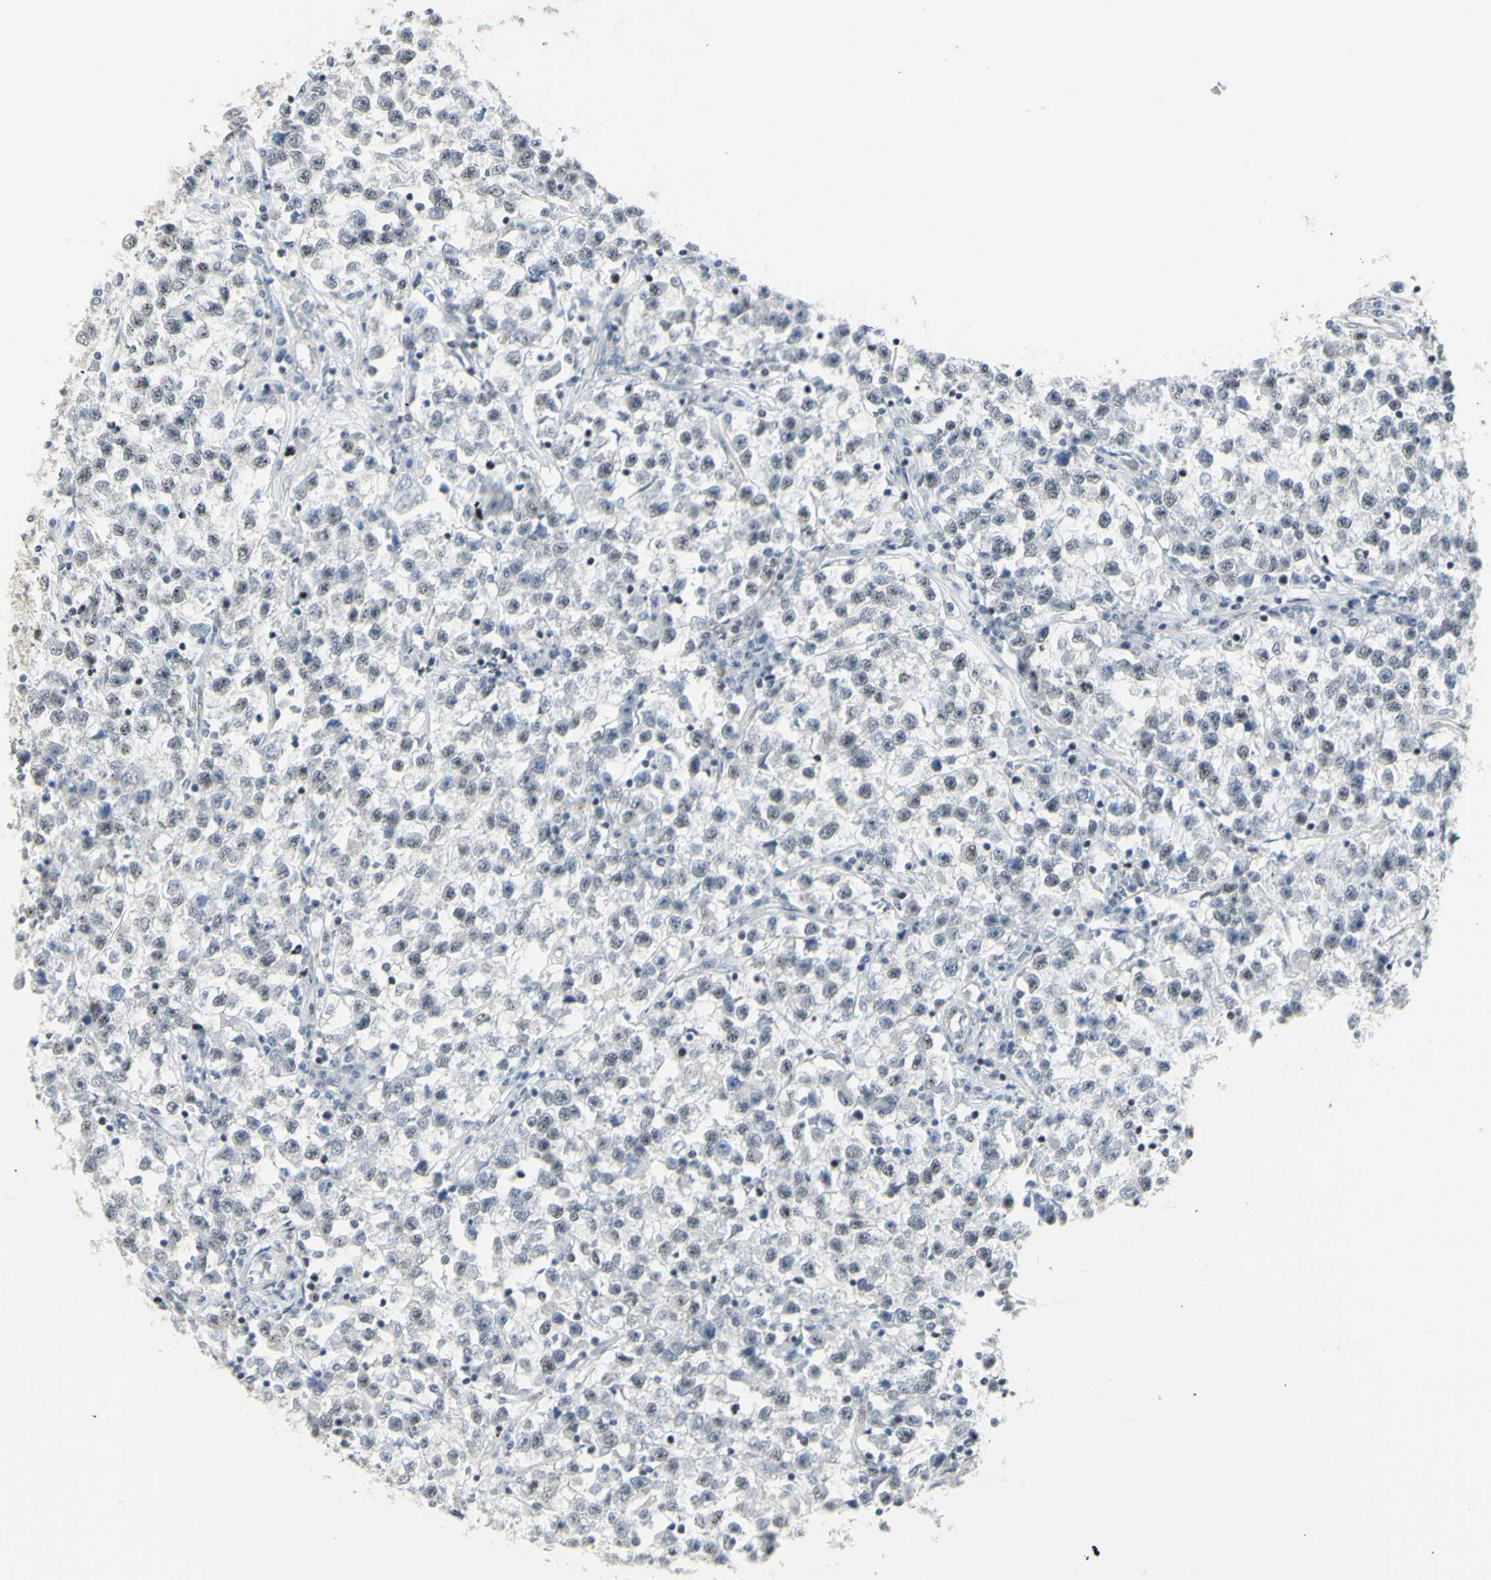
{"staining": {"intensity": "negative", "quantity": "none", "location": "none"}, "tissue": "testis cancer", "cell_type": "Tumor cells", "image_type": "cancer", "snomed": [{"axis": "morphology", "description": "Seminoma, NOS"}, {"axis": "topography", "description": "Testis"}], "caption": "Testis cancer (seminoma) was stained to show a protein in brown. There is no significant expression in tumor cells.", "gene": "DHRS7B", "patient": {"sex": "male", "age": 22}}